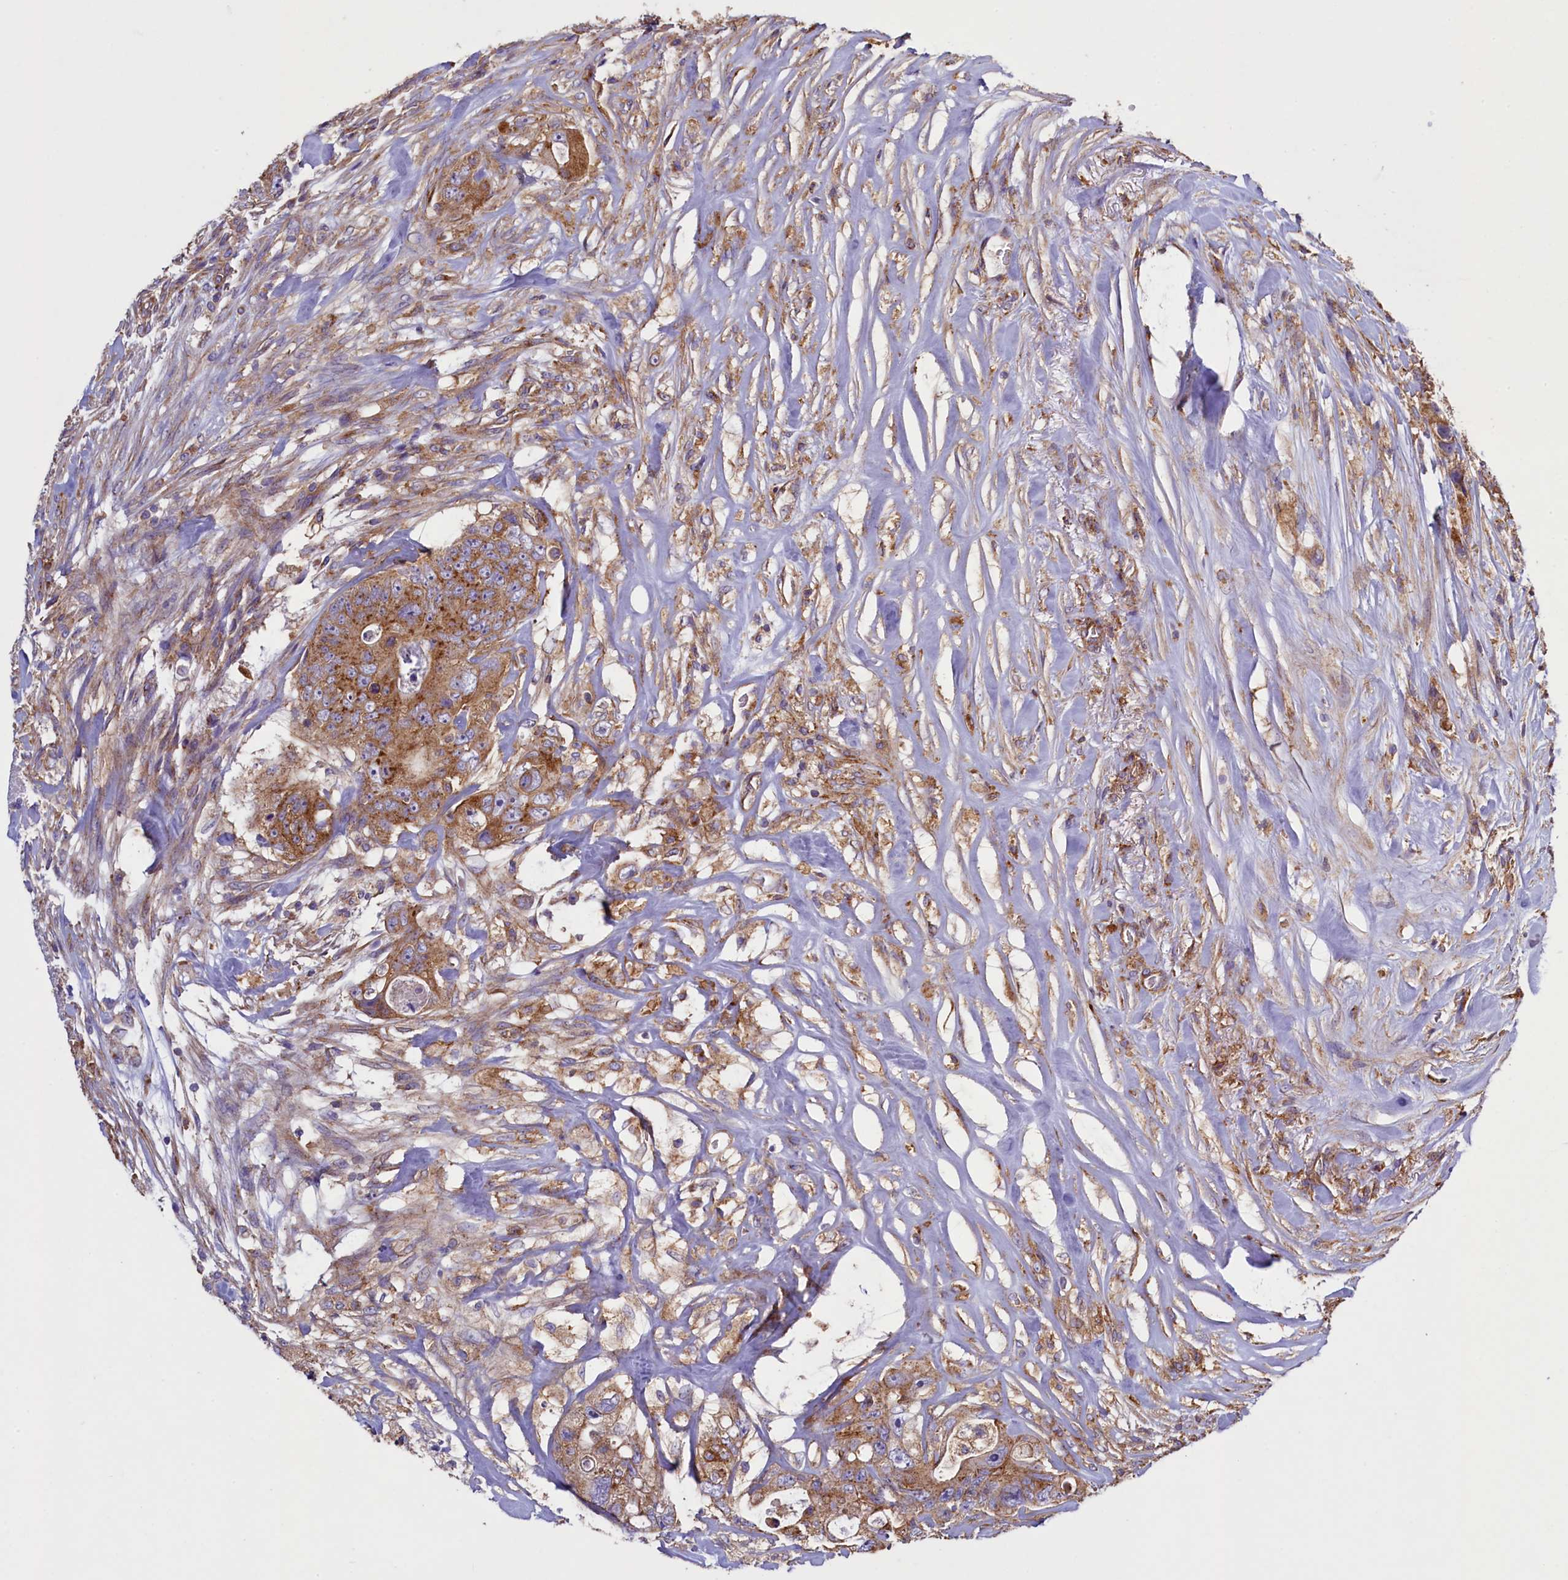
{"staining": {"intensity": "moderate", "quantity": ">75%", "location": "cytoplasmic/membranous"}, "tissue": "colorectal cancer", "cell_type": "Tumor cells", "image_type": "cancer", "snomed": [{"axis": "morphology", "description": "Adenocarcinoma, NOS"}, {"axis": "topography", "description": "Colon"}], "caption": "Protein positivity by immunohistochemistry exhibits moderate cytoplasmic/membranous staining in about >75% of tumor cells in colorectal cancer.", "gene": "GPR21", "patient": {"sex": "female", "age": 46}}